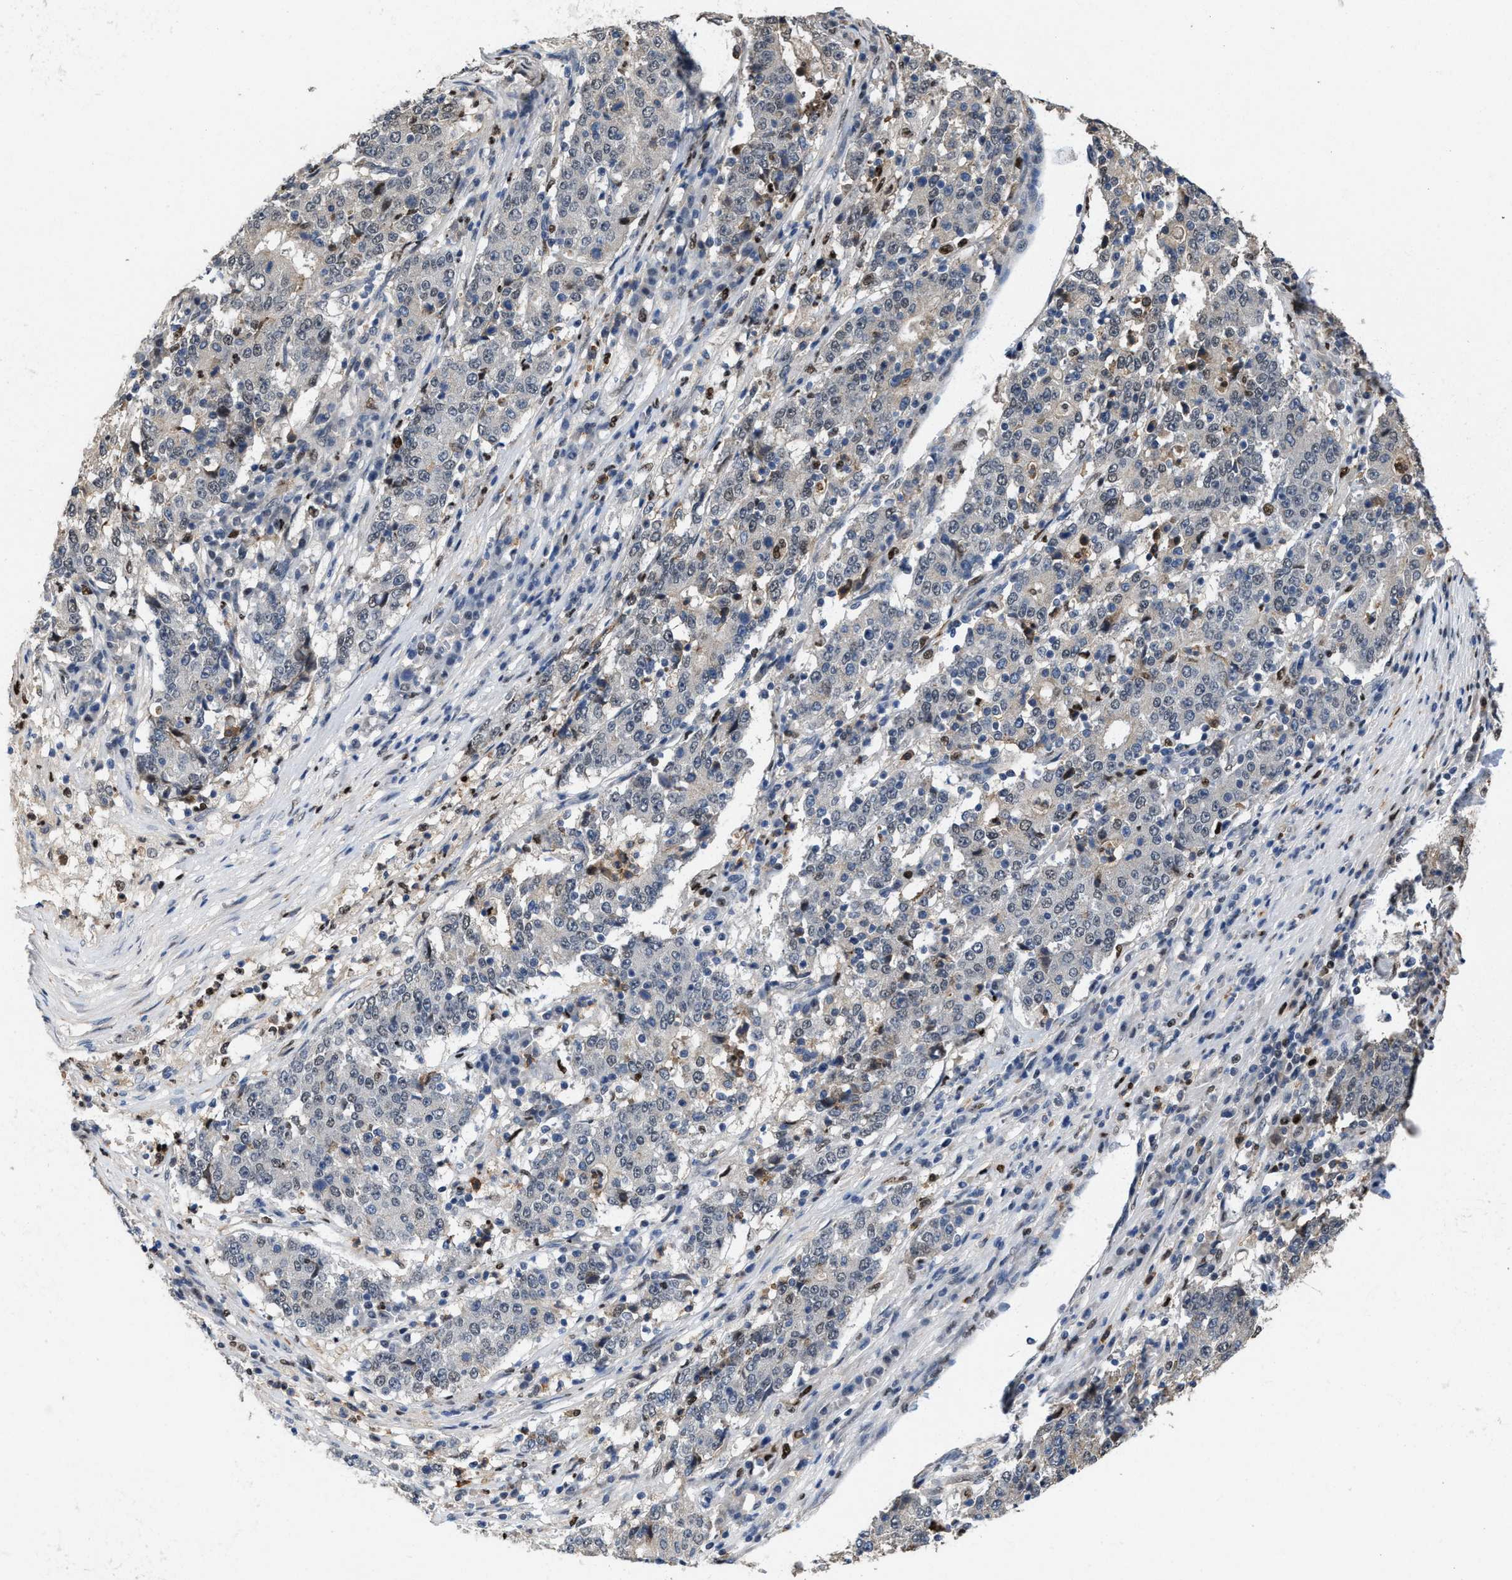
{"staining": {"intensity": "negative", "quantity": "none", "location": "none"}, "tissue": "stomach cancer", "cell_type": "Tumor cells", "image_type": "cancer", "snomed": [{"axis": "morphology", "description": "Adenocarcinoma, NOS"}, {"axis": "topography", "description": "Stomach"}], "caption": "The photomicrograph shows no significant staining in tumor cells of adenocarcinoma (stomach).", "gene": "ZNF20", "patient": {"sex": "male", "age": 59}}